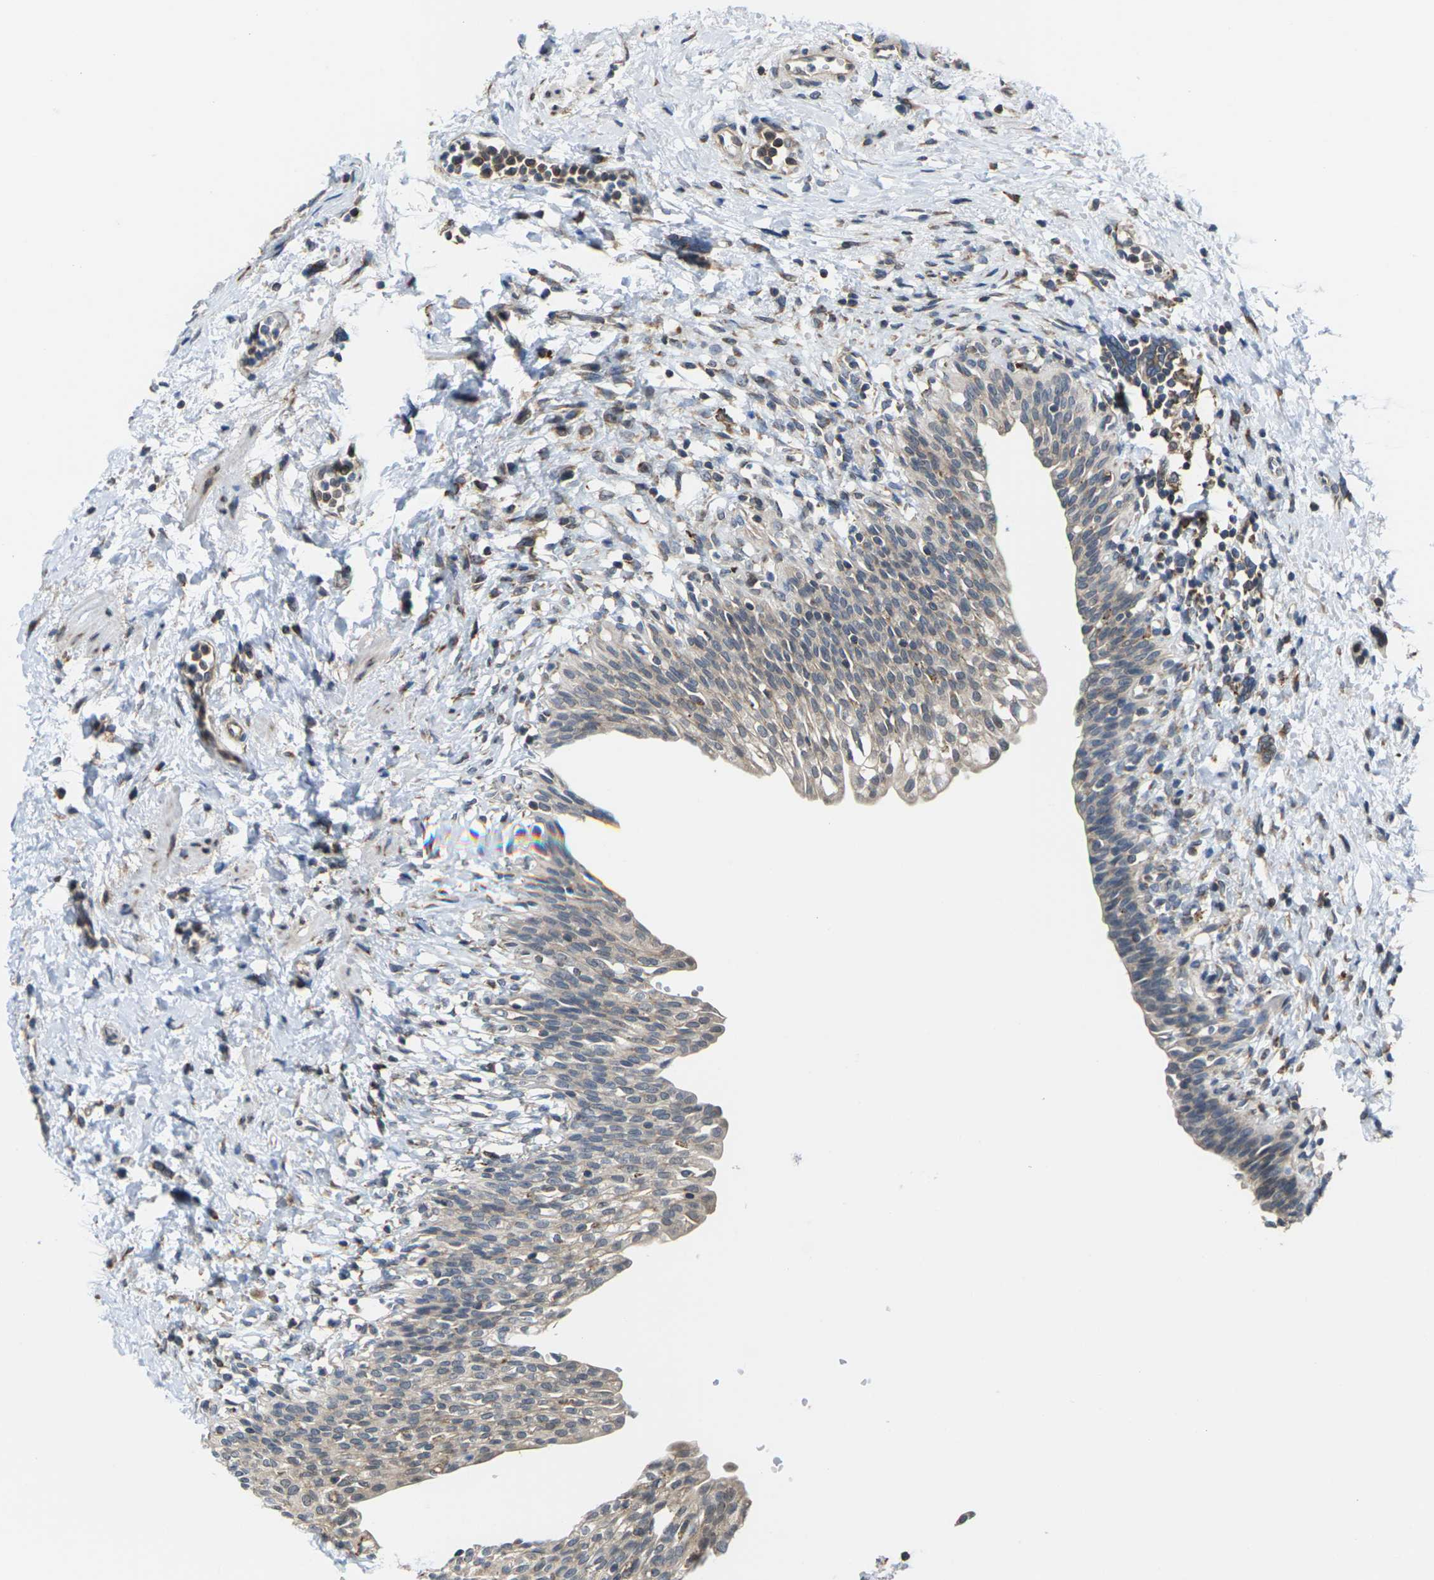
{"staining": {"intensity": "weak", "quantity": ">75%", "location": "cytoplasmic/membranous"}, "tissue": "urinary bladder", "cell_type": "Urothelial cells", "image_type": "normal", "snomed": [{"axis": "morphology", "description": "Normal tissue, NOS"}, {"axis": "topography", "description": "Urinary bladder"}], "caption": "A low amount of weak cytoplasmic/membranous staining is present in about >75% of urothelial cells in benign urinary bladder. (DAB (3,3'-diaminobenzidine) IHC with brightfield microscopy, high magnification).", "gene": "PDZK1IP1", "patient": {"sex": "male", "age": 55}}